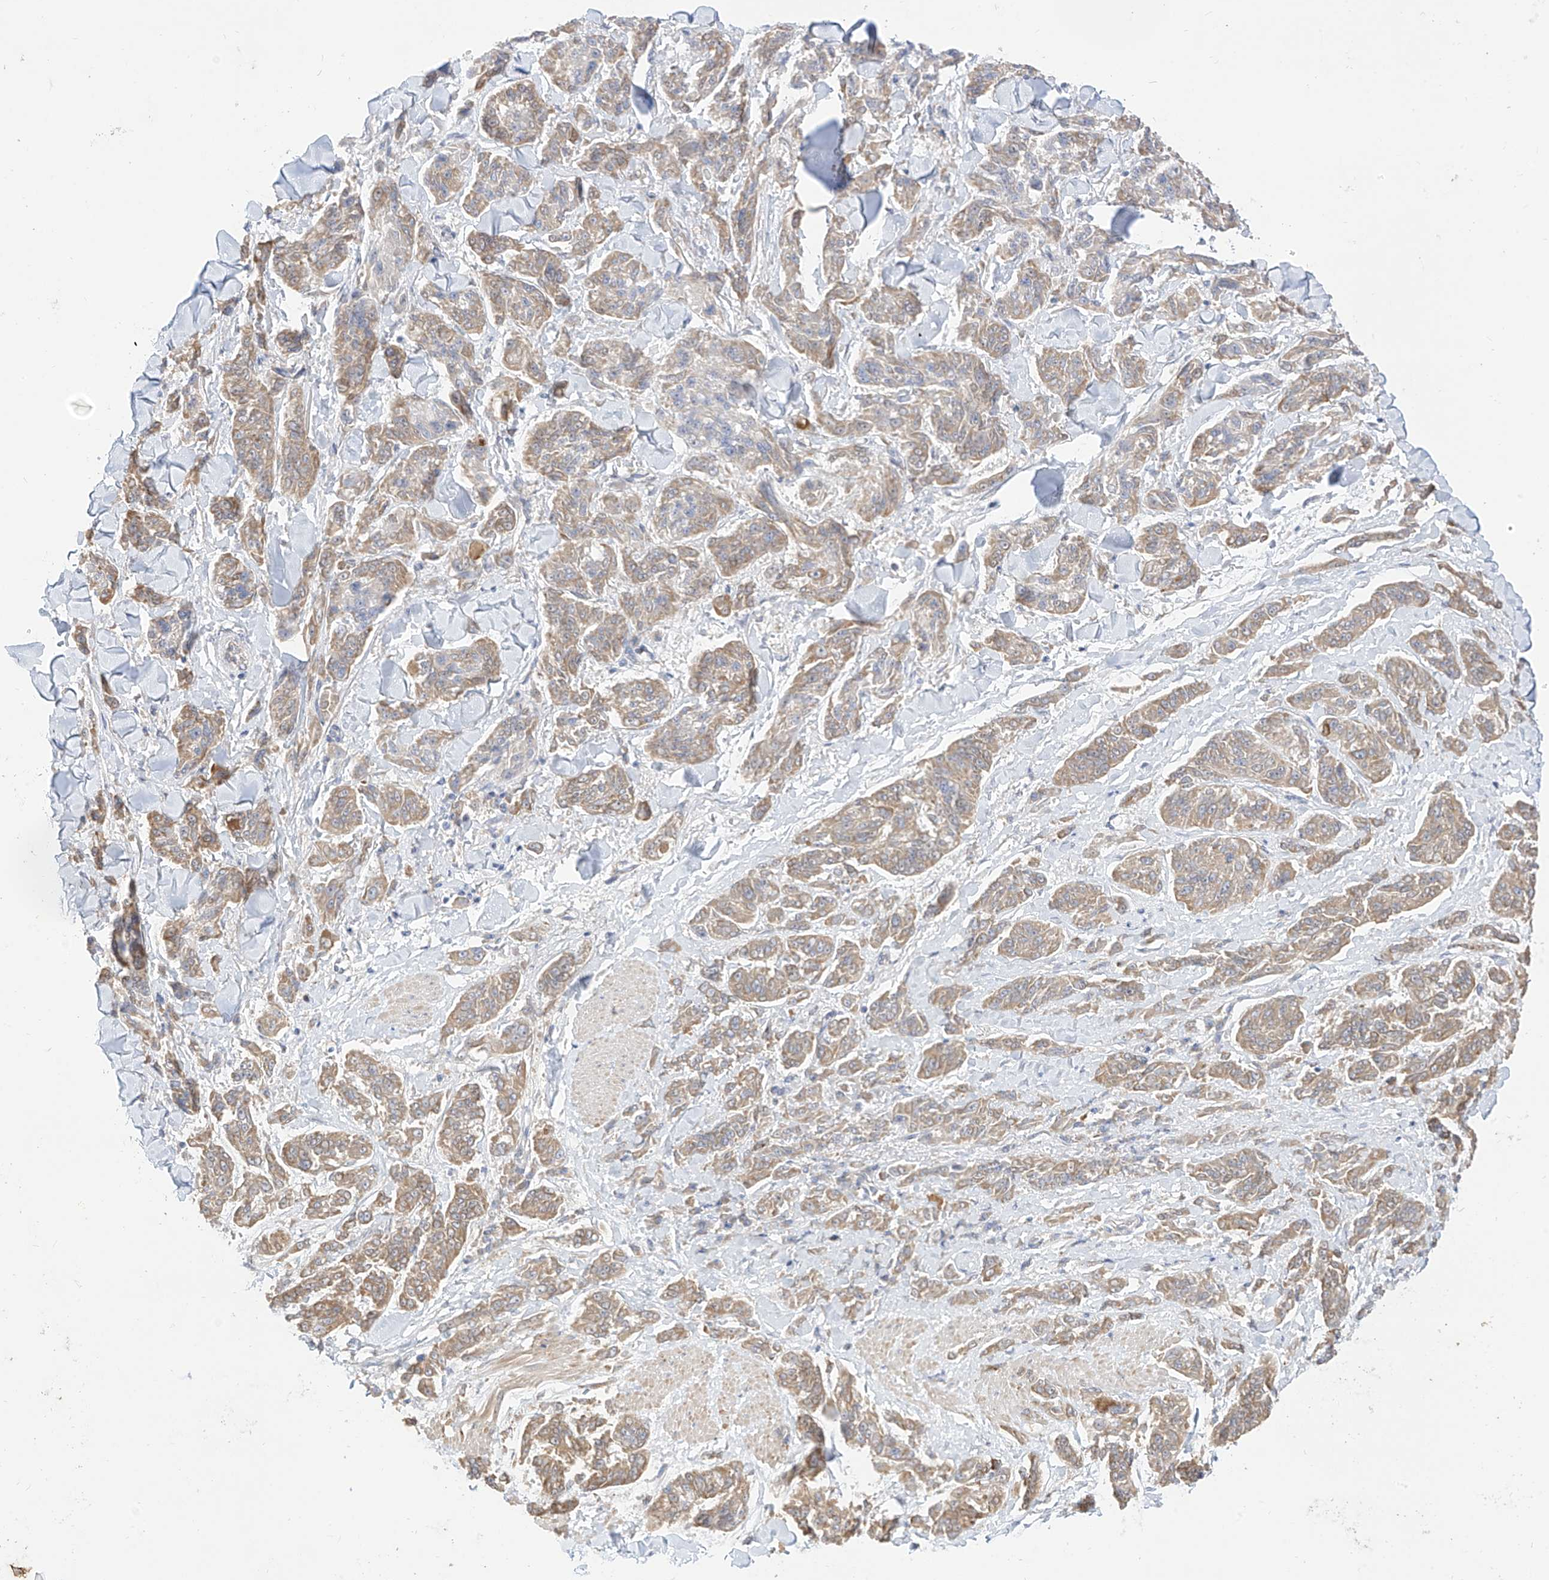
{"staining": {"intensity": "moderate", "quantity": "25%-75%", "location": "cytoplasmic/membranous"}, "tissue": "melanoma", "cell_type": "Tumor cells", "image_type": "cancer", "snomed": [{"axis": "morphology", "description": "Malignant melanoma, NOS"}, {"axis": "topography", "description": "Skin"}], "caption": "High-magnification brightfield microscopy of malignant melanoma stained with DAB (brown) and counterstained with hematoxylin (blue). tumor cells exhibit moderate cytoplasmic/membranous positivity is seen in about25%-75% of cells.", "gene": "RASA2", "patient": {"sex": "male", "age": 53}}